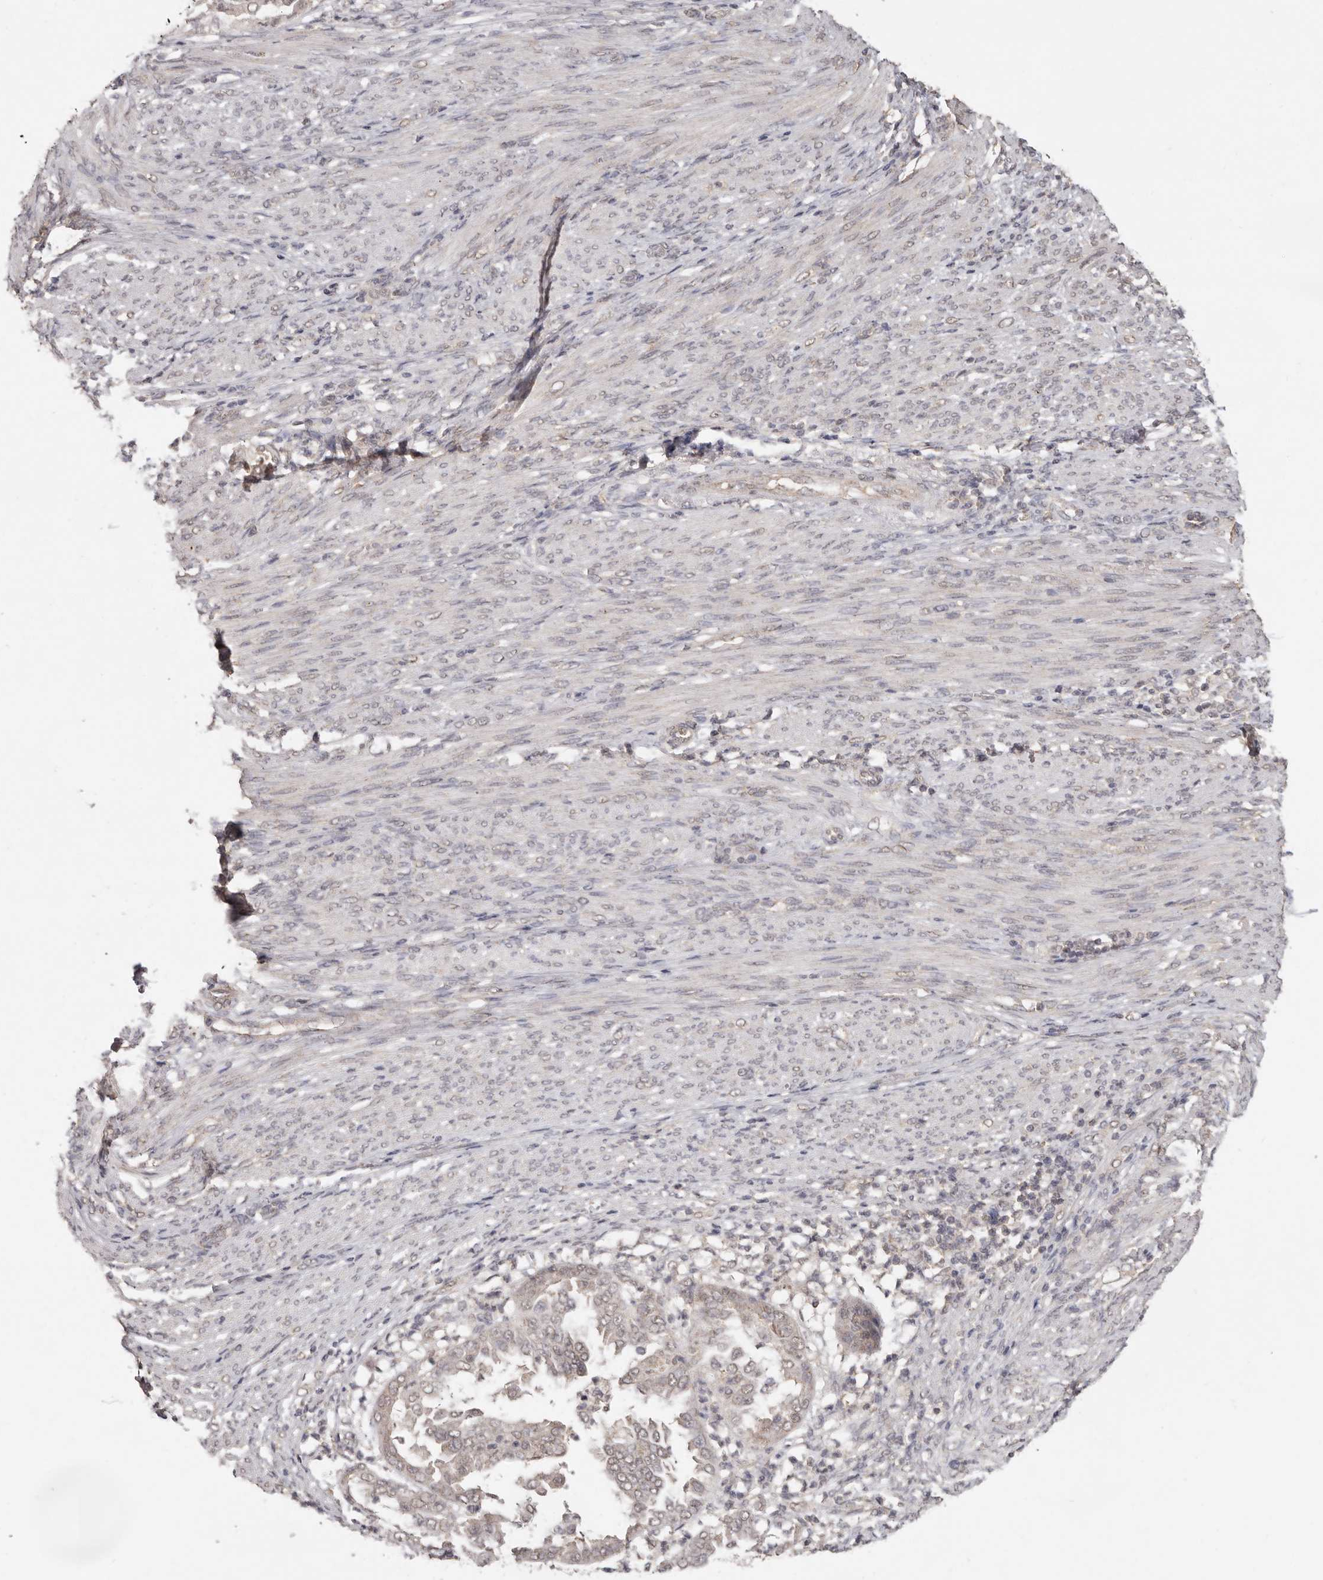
{"staining": {"intensity": "weak", "quantity": ">75%", "location": "nuclear"}, "tissue": "endometrial cancer", "cell_type": "Tumor cells", "image_type": "cancer", "snomed": [{"axis": "morphology", "description": "Adenocarcinoma, NOS"}, {"axis": "topography", "description": "Endometrium"}], "caption": "A brown stain highlights weak nuclear staining of a protein in endometrial adenocarcinoma tumor cells. The staining is performed using DAB (3,3'-diaminobenzidine) brown chromogen to label protein expression. The nuclei are counter-stained blue using hematoxylin.", "gene": "LINGO2", "patient": {"sex": "female", "age": 85}}